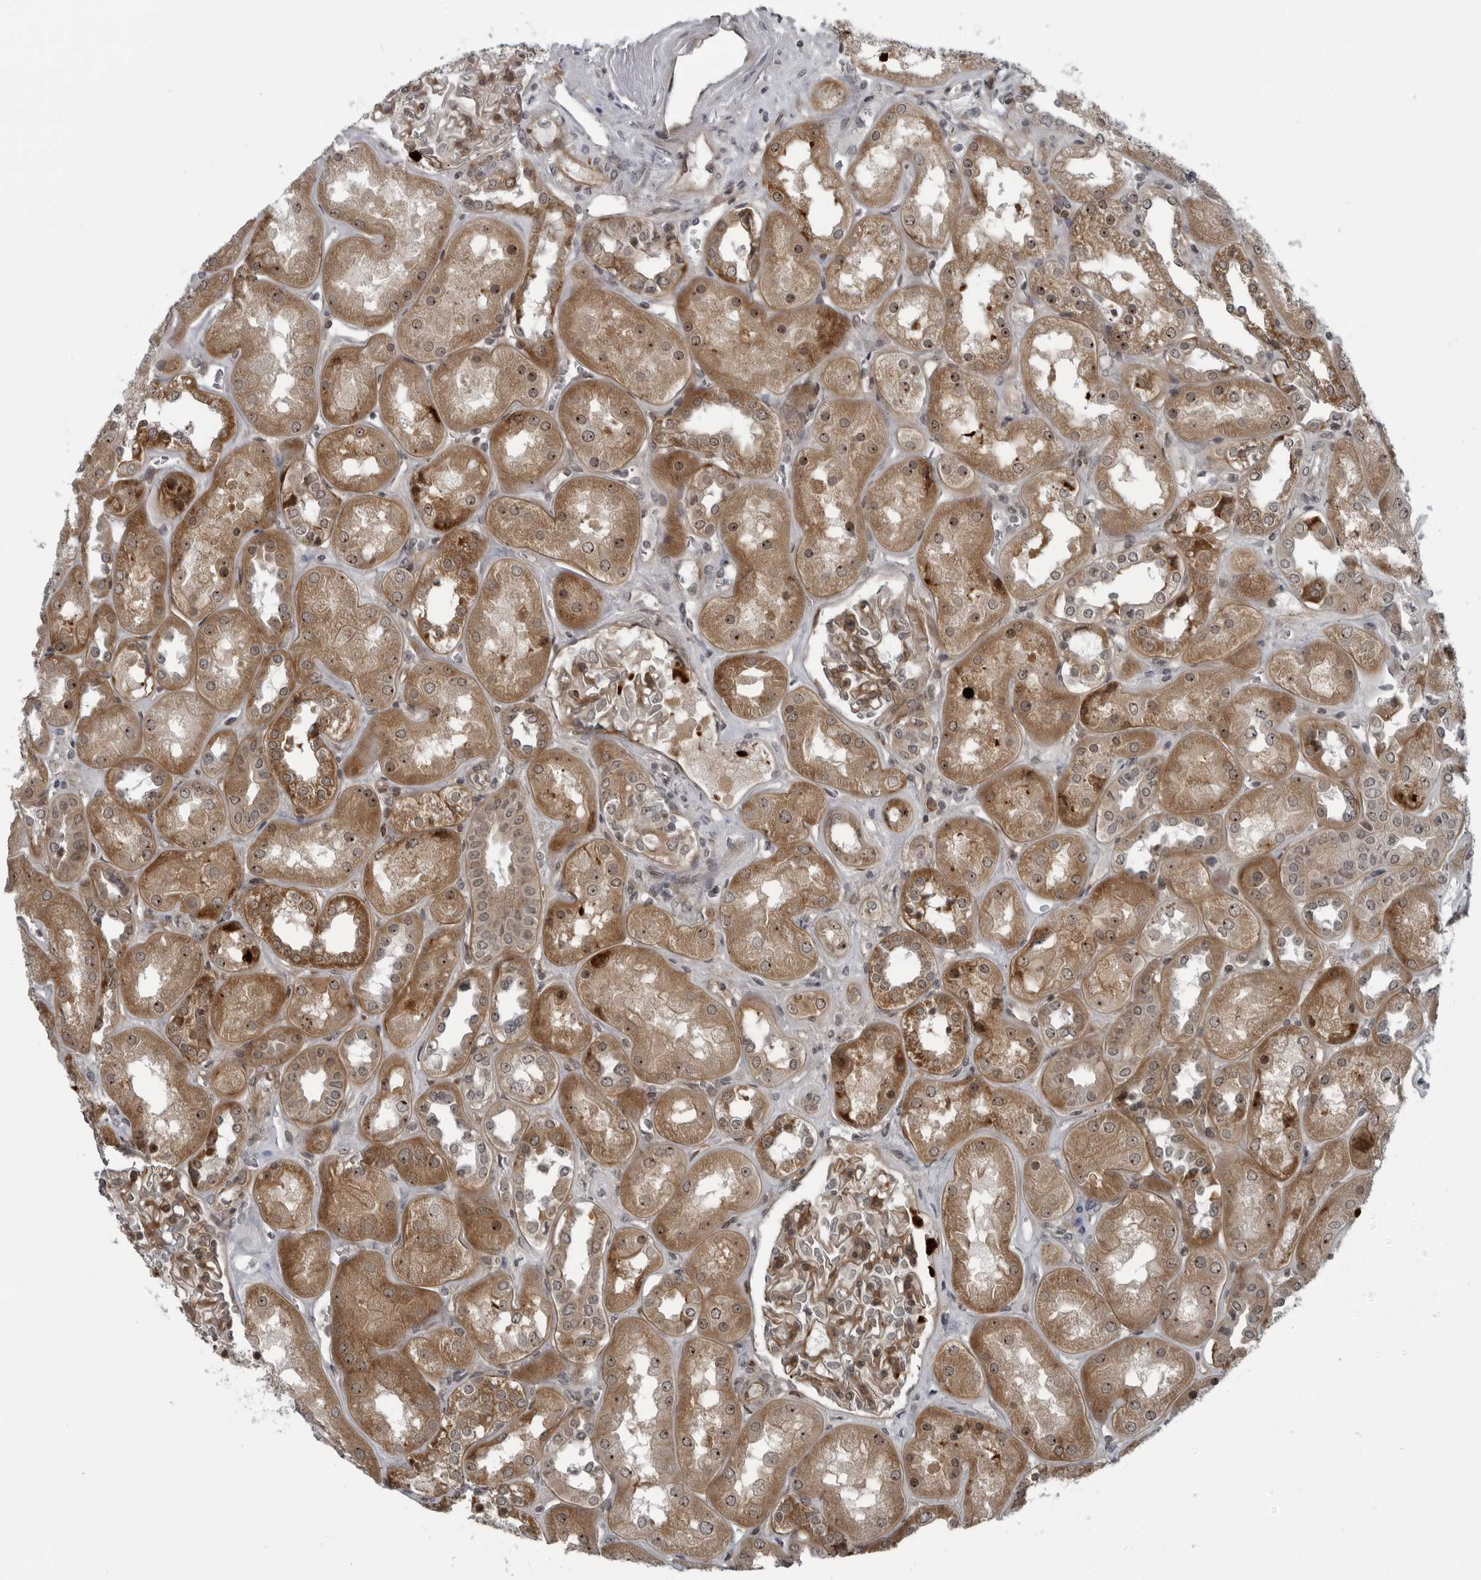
{"staining": {"intensity": "weak", "quantity": ">75%", "location": "cytoplasmic/membranous"}, "tissue": "kidney", "cell_type": "Cells in glomeruli", "image_type": "normal", "snomed": [{"axis": "morphology", "description": "Normal tissue, NOS"}, {"axis": "topography", "description": "Kidney"}], "caption": "Weak cytoplasmic/membranous positivity is present in approximately >75% of cells in glomeruli in benign kidney.", "gene": "FAM102B", "patient": {"sex": "male", "age": 70}}